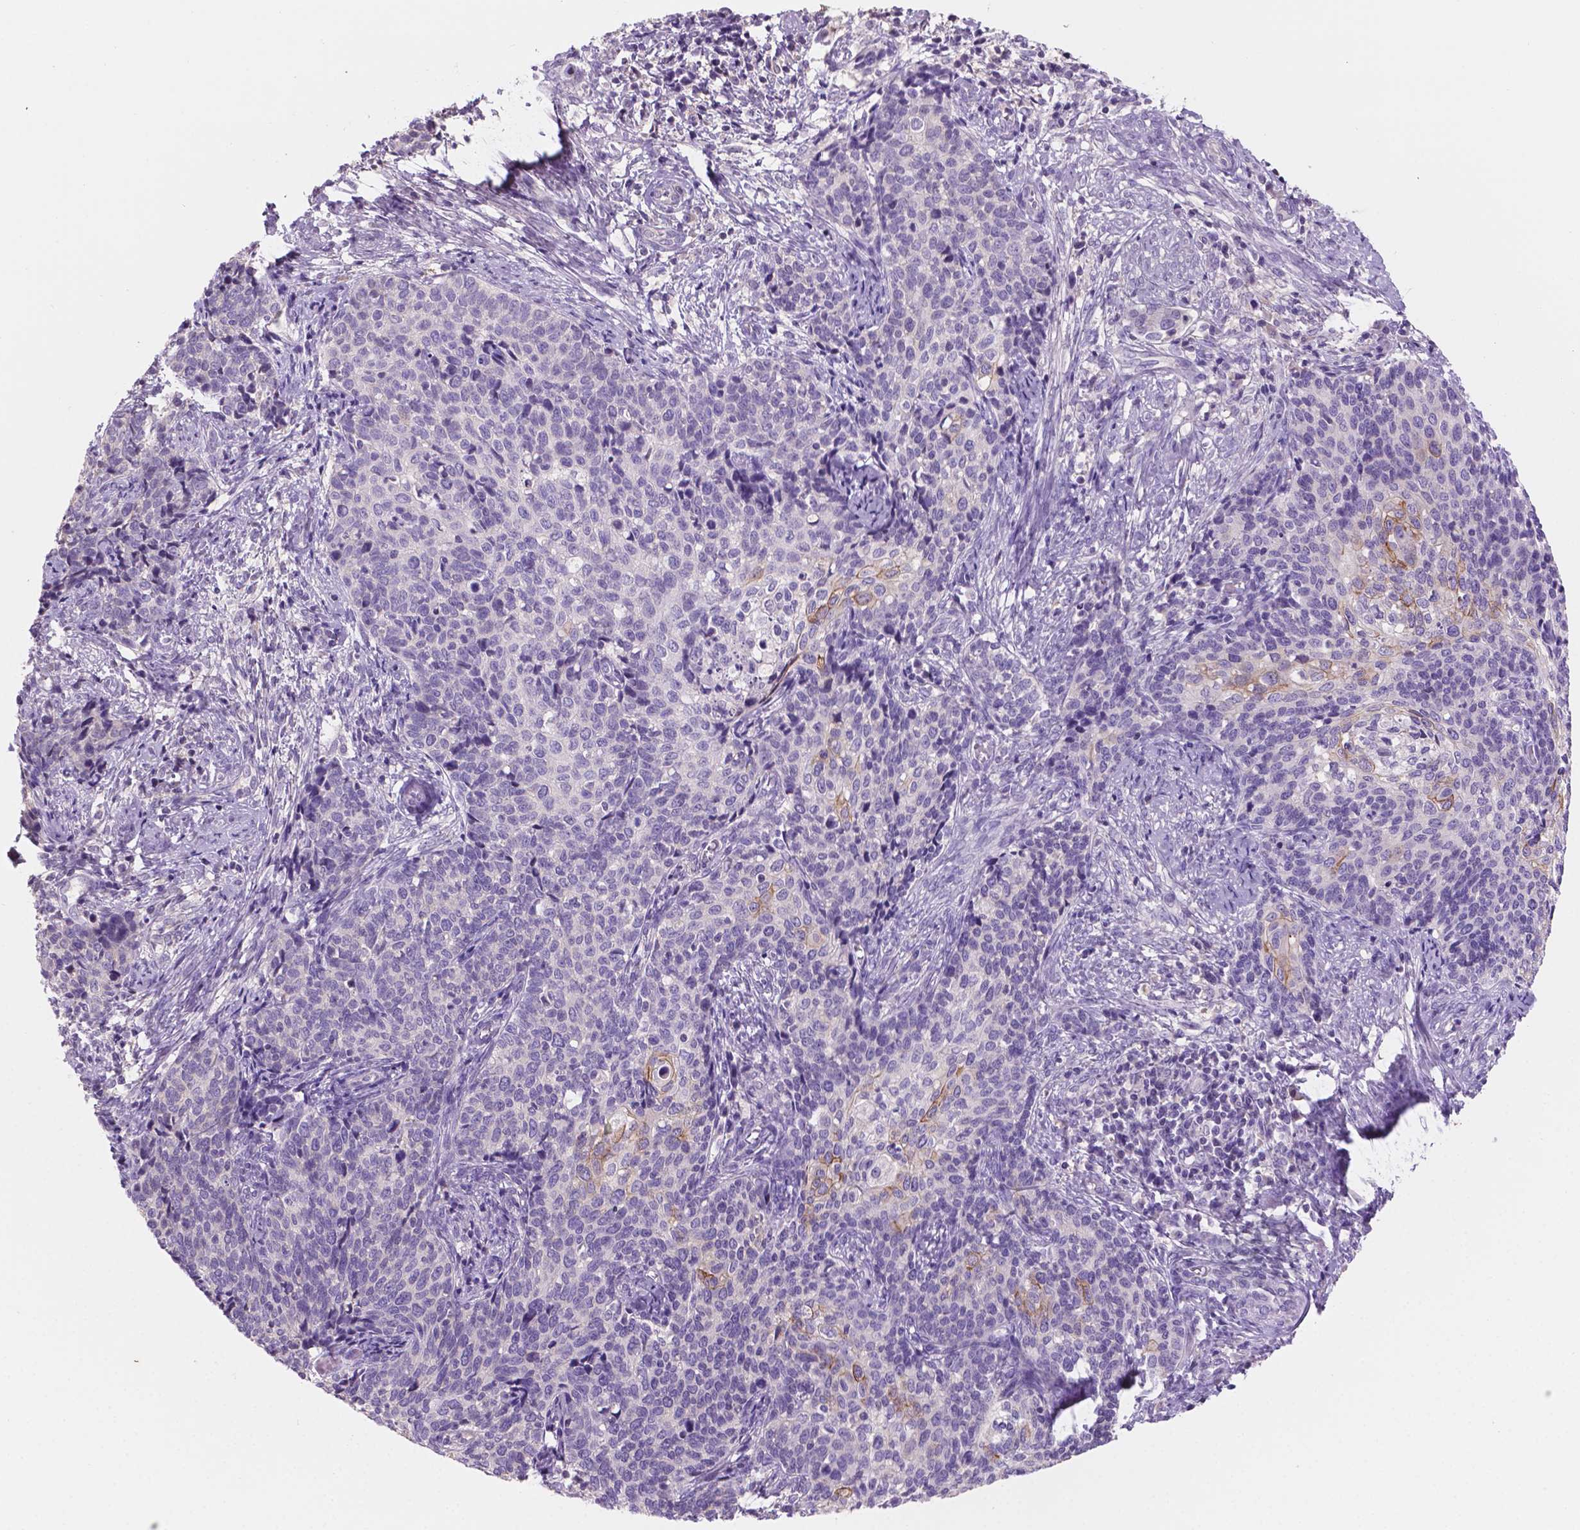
{"staining": {"intensity": "moderate", "quantity": "<25%", "location": "cytoplasmic/membranous"}, "tissue": "cervical cancer", "cell_type": "Tumor cells", "image_type": "cancer", "snomed": [{"axis": "morphology", "description": "Squamous cell carcinoma, NOS"}, {"axis": "topography", "description": "Cervix"}], "caption": "High-magnification brightfield microscopy of cervical cancer stained with DAB (3,3'-diaminobenzidine) (brown) and counterstained with hematoxylin (blue). tumor cells exhibit moderate cytoplasmic/membranous staining is seen in approximately<25% of cells.", "gene": "SBSN", "patient": {"sex": "female", "age": 39}}